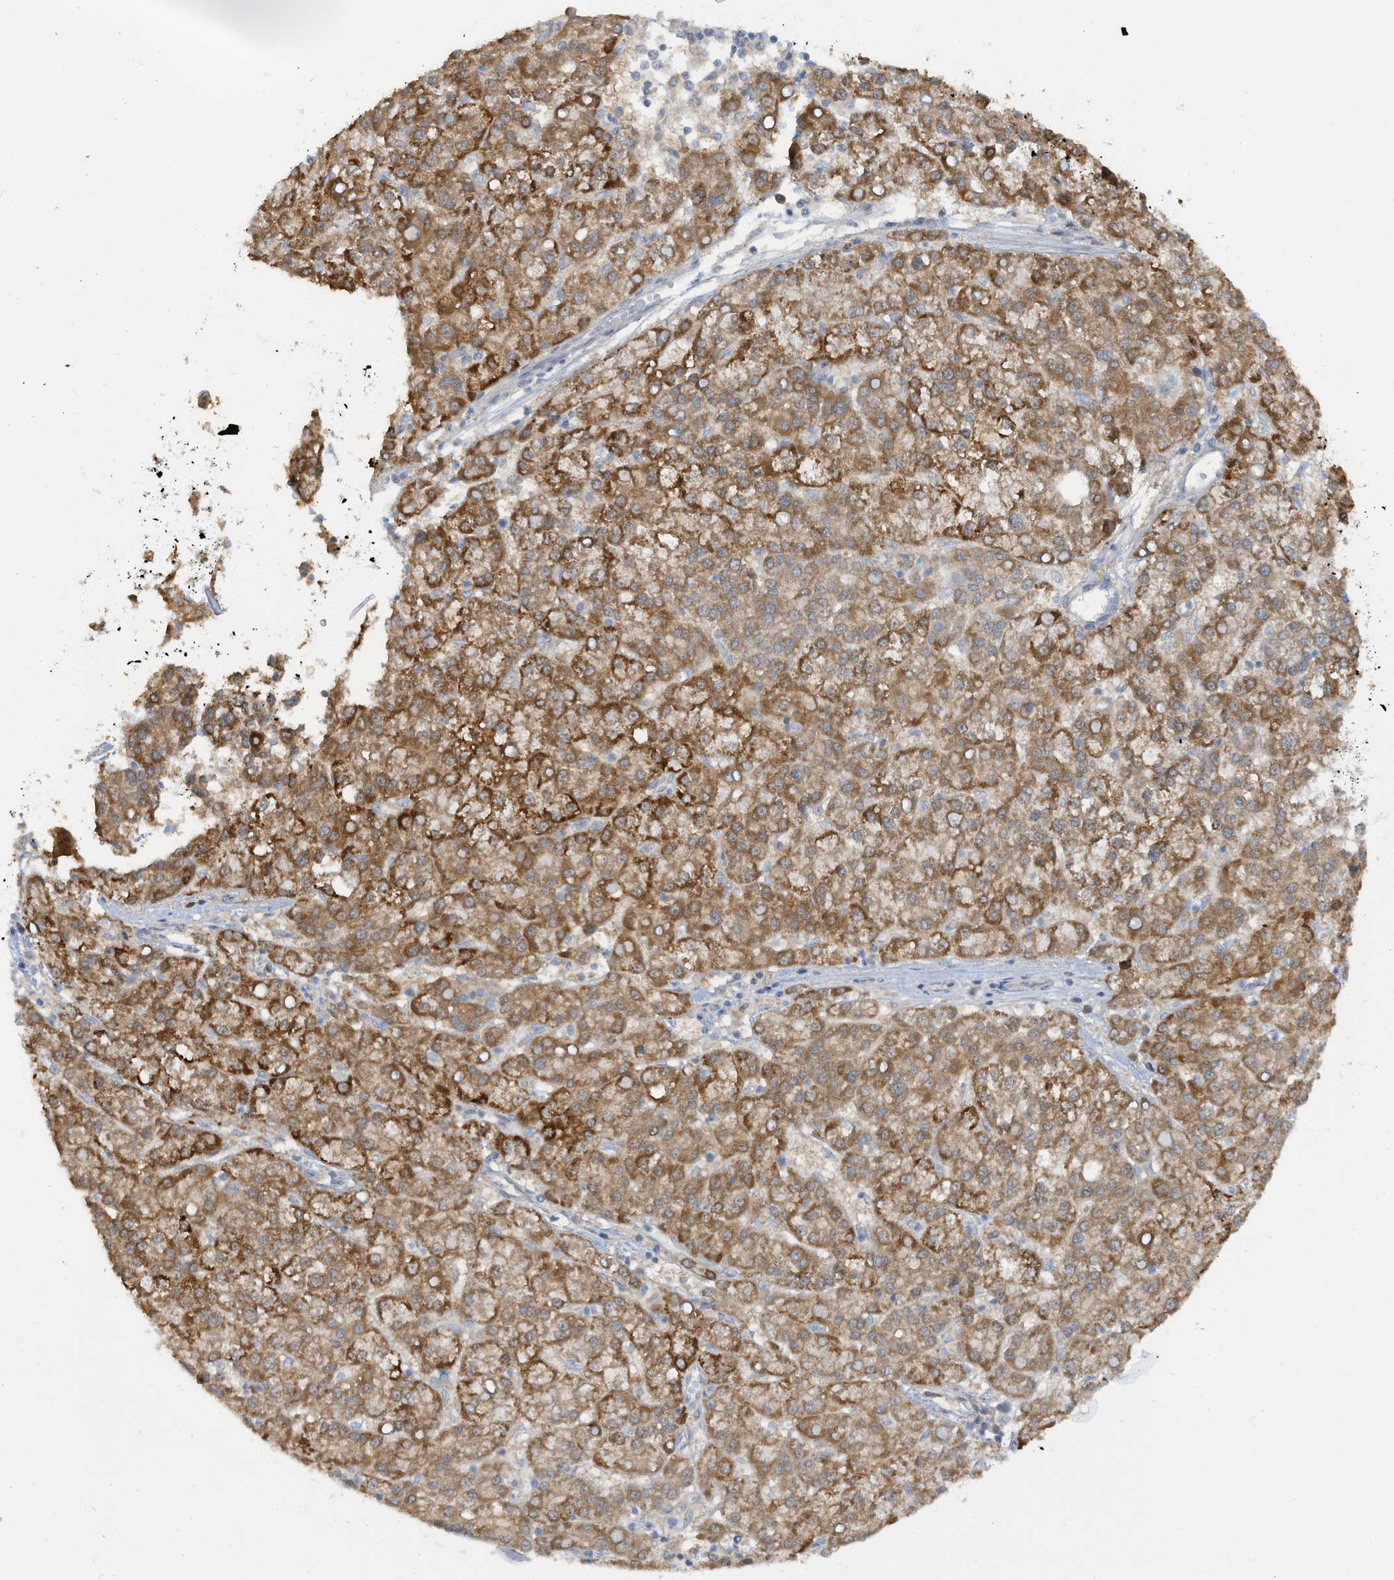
{"staining": {"intensity": "moderate", "quantity": ">75%", "location": "cytoplasmic/membranous"}, "tissue": "liver cancer", "cell_type": "Tumor cells", "image_type": "cancer", "snomed": [{"axis": "morphology", "description": "Carcinoma, Hepatocellular, NOS"}, {"axis": "topography", "description": "Liver"}], "caption": "Moderate cytoplasmic/membranous expression for a protein is seen in approximately >75% of tumor cells of liver cancer (hepatocellular carcinoma) using IHC.", "gene": "LRRN2", "patient": {"sex": "female", "age": 58}}